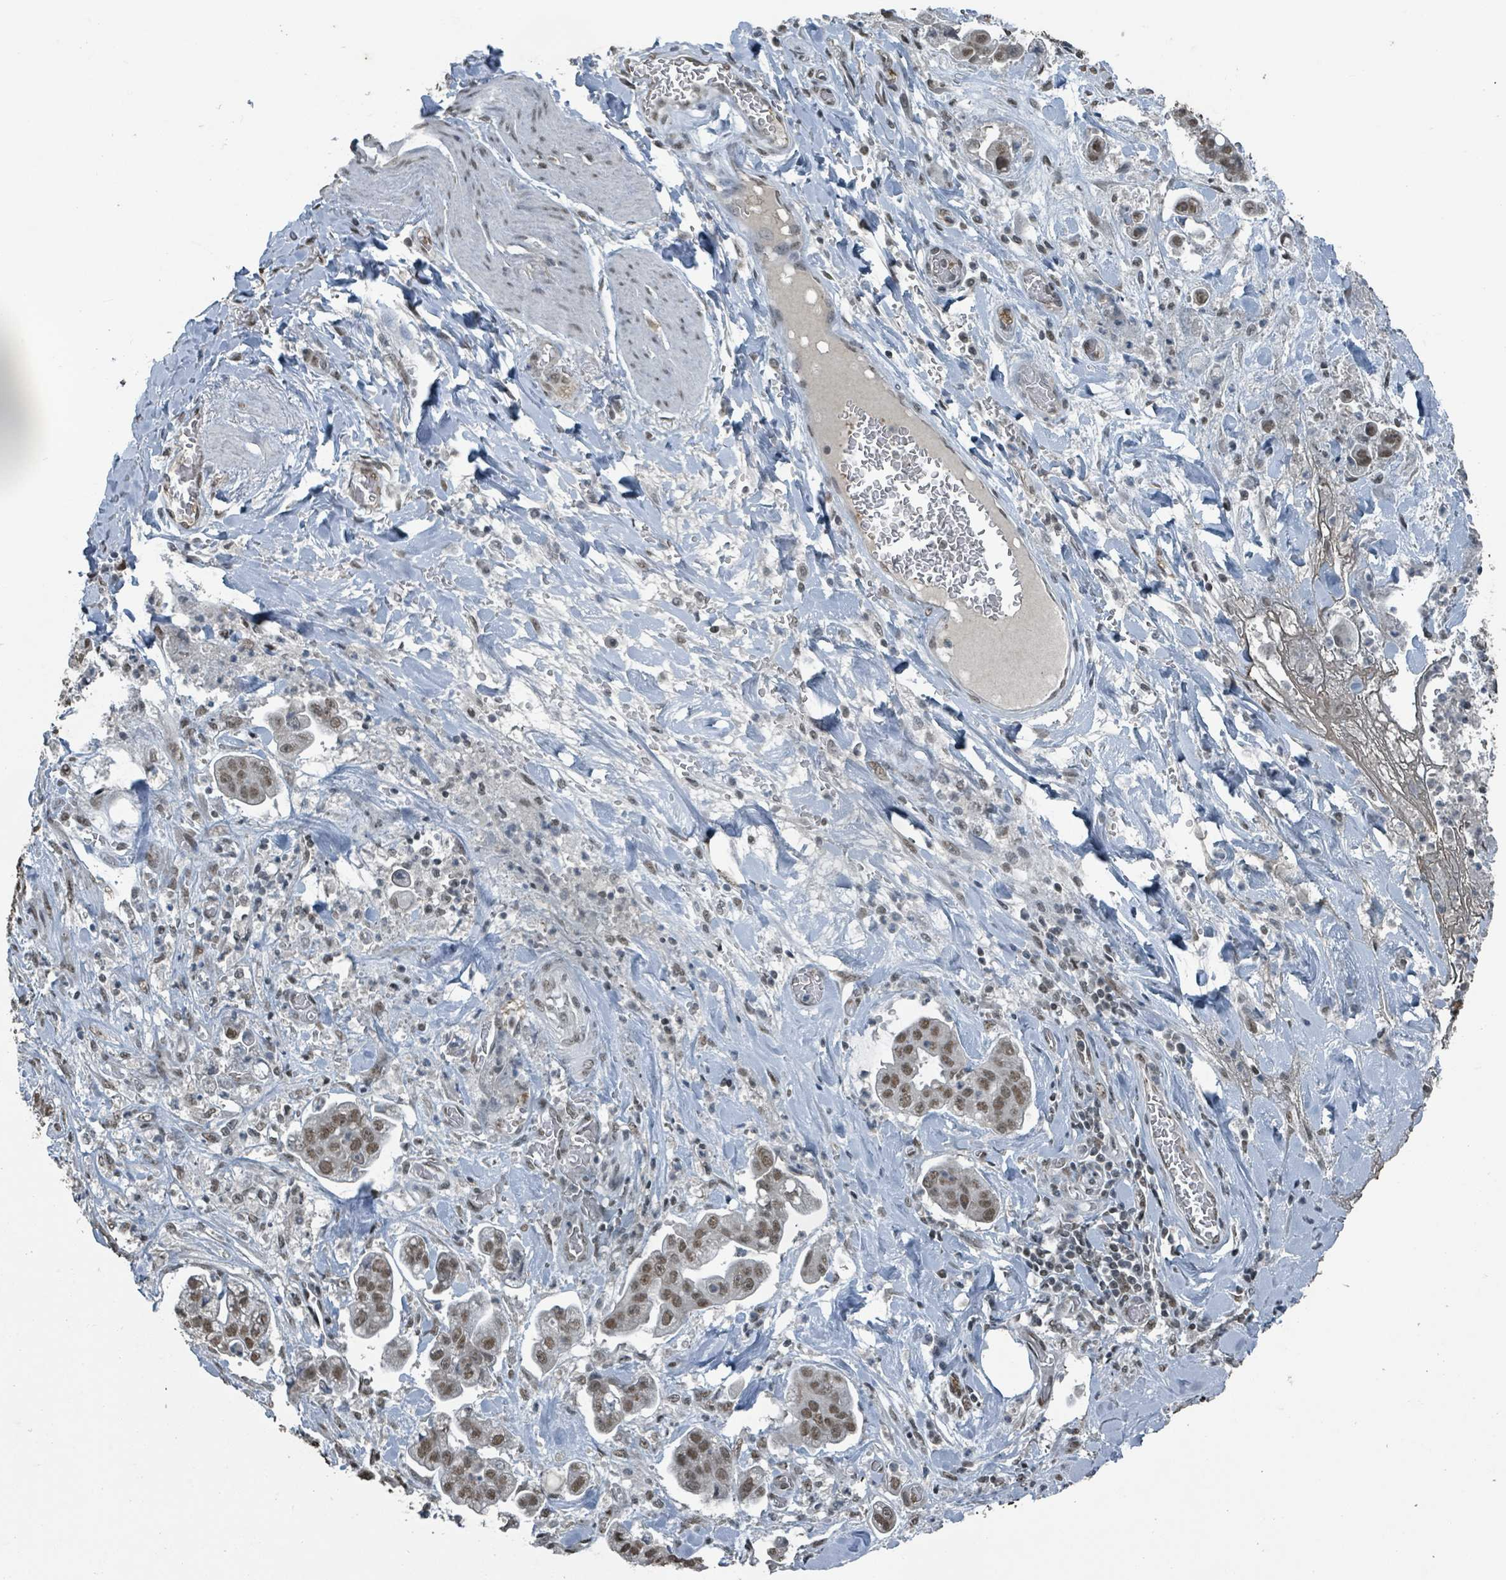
{"staining": {"intensity": "moderate", "quantity": "<25%", "location": "nuclear"}, "tissue": "stomach cancer", "cell_type": "Tumor cells", "image_type": "cancer", "snomed": [{"axis": "morphology", "description": "Adenocarcinoma, NOS"}, {"axis": "topography", "description": "Stomach"}], "caption": "About <25% of tumor cells in stomach adenocarcinoma reveal moderate nuclear protein expression as visualized by brown immunohistochemical staining.", "gene": "PHIP", "patient": {"sex": "male", "age": 62}}